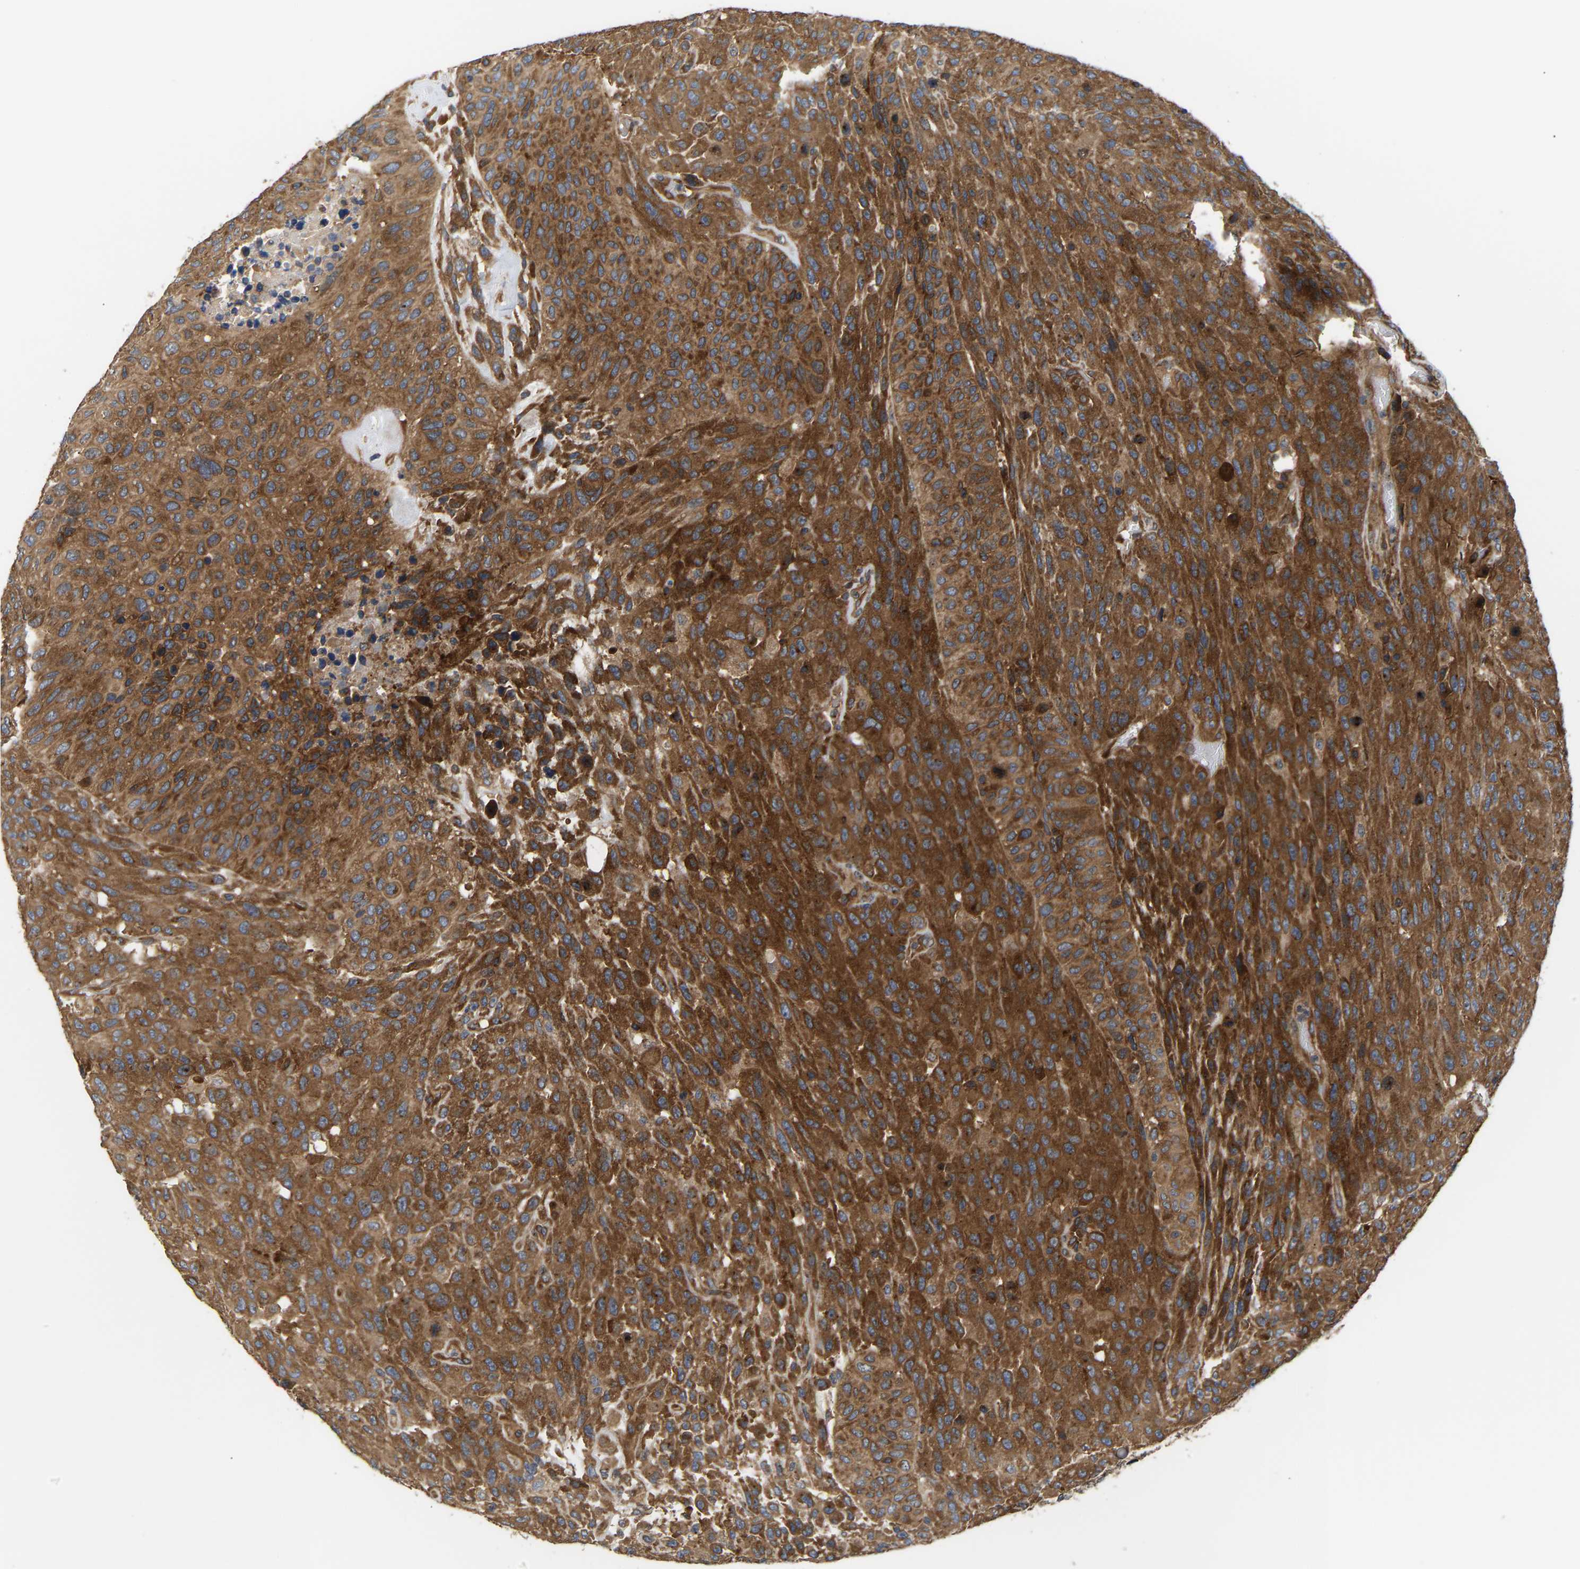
{"staining": {"intensity": "strong", "quantity": ">75%", "location": "cytoplasmic/membranous"}, "tissue": "urothelial cancer", "cell_type": "Tumor cells", "image_type": "cancer", "snomed": [{"axis": "morphology", "description": "Urothelial carcinoma, High grade"}, {"axis": "topography", "description": "Urinary bladder"}], "caption": "Brown immunohistochemical staining in urothelial cancer demonstrates strong cytoplasmic/membranous expression in about >75% of tumor cells.", "gene": "LAPTM4B", "patient": {"sex": "male", "age": 66}}